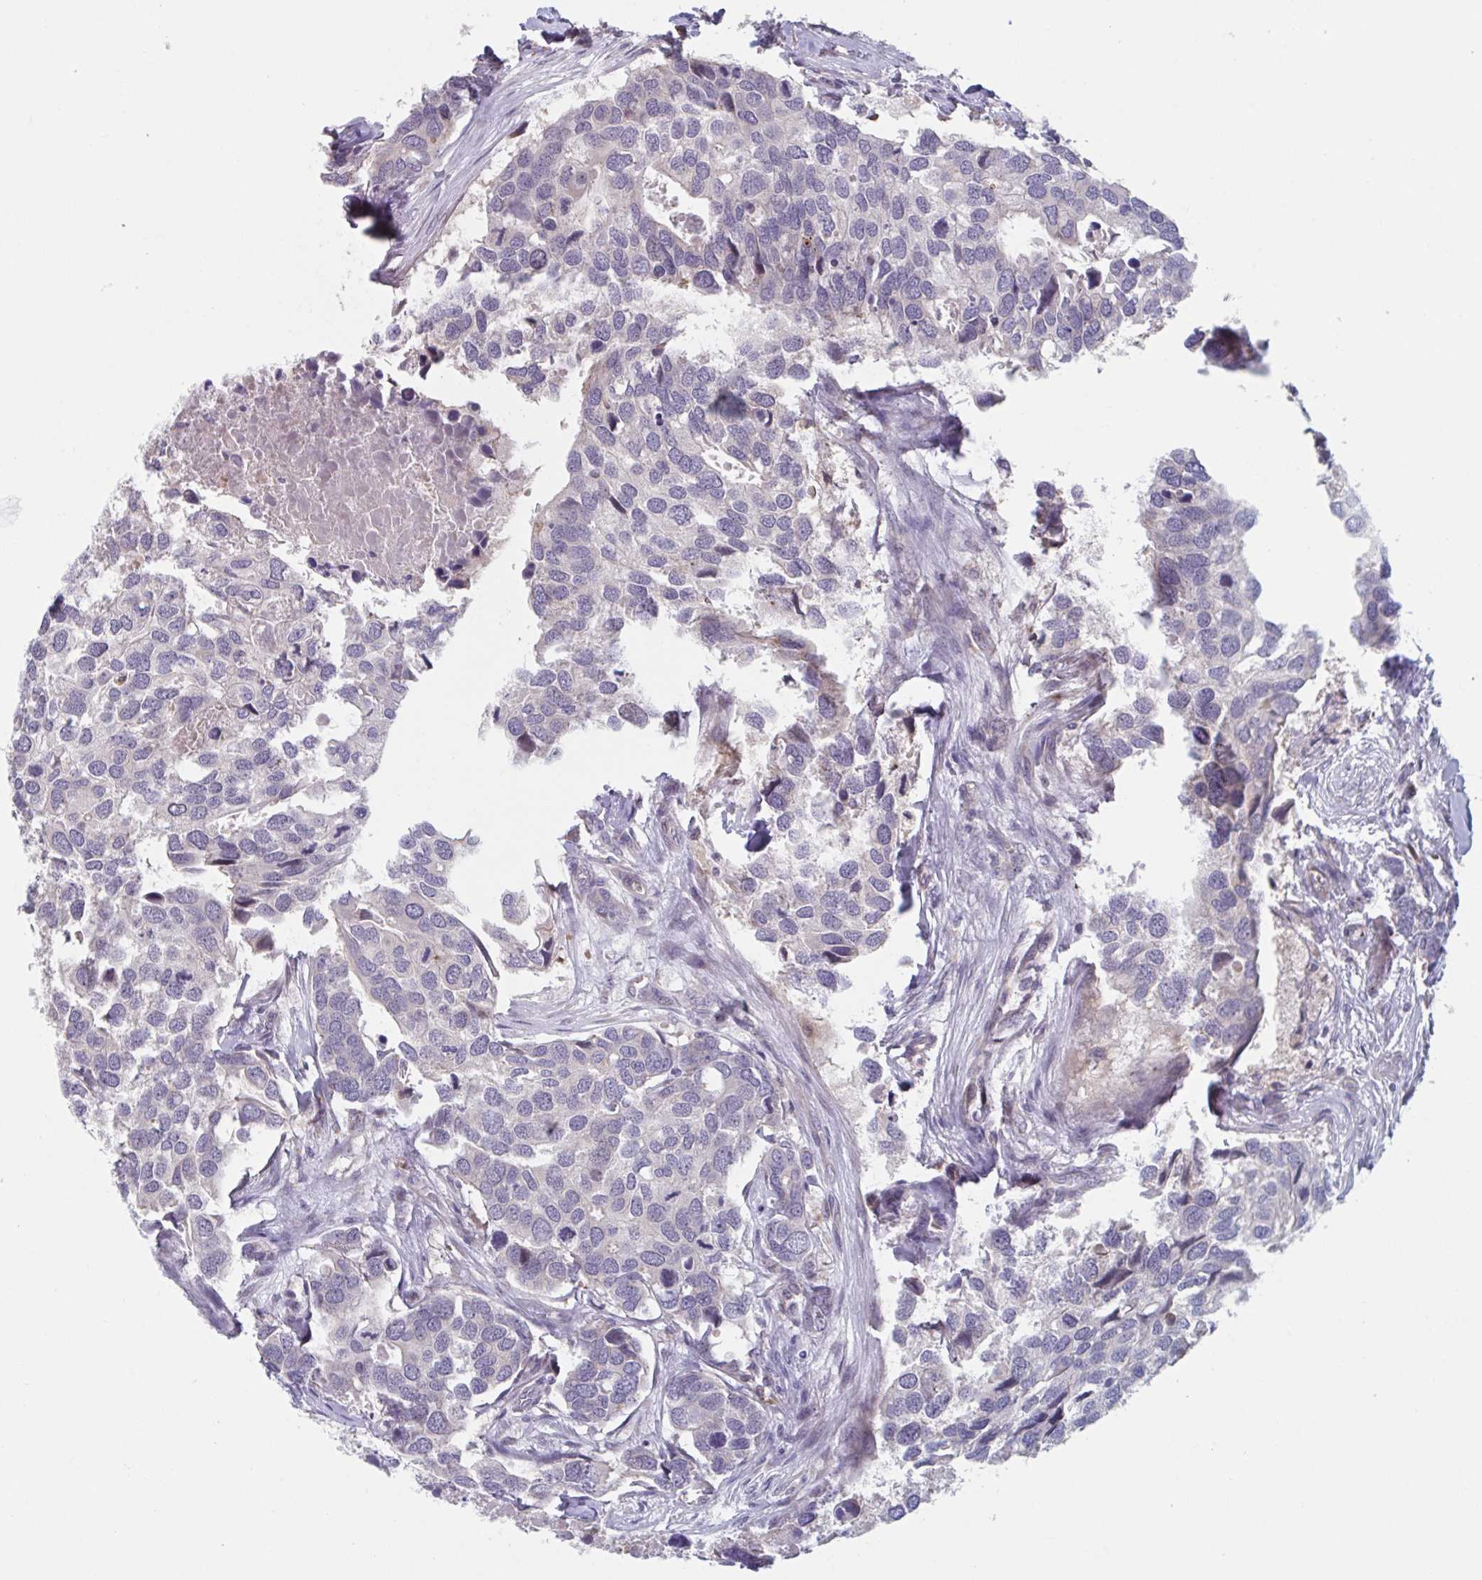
{"staining": {"intensity": "negative", "quantity": "none", "location": "none"}, "tissue": "breast cancer", "cell_type": "Tumor cells", "image_type": "cancer", "snomed": [{"axis": "morphology", "description": "Duct carcinoma"}, {"axis": "topography", "description": "Breast"}], "caption": "Breast intraductal carcinoma was stained to show a protein in brown. There is no significant staining in tumor cells. (DAB (3,3'-diaminobenzidine) immunohistochemistry, high magnification).", "gene": "TNFSF10", "patient": {"sex": "female", "age": 83}}